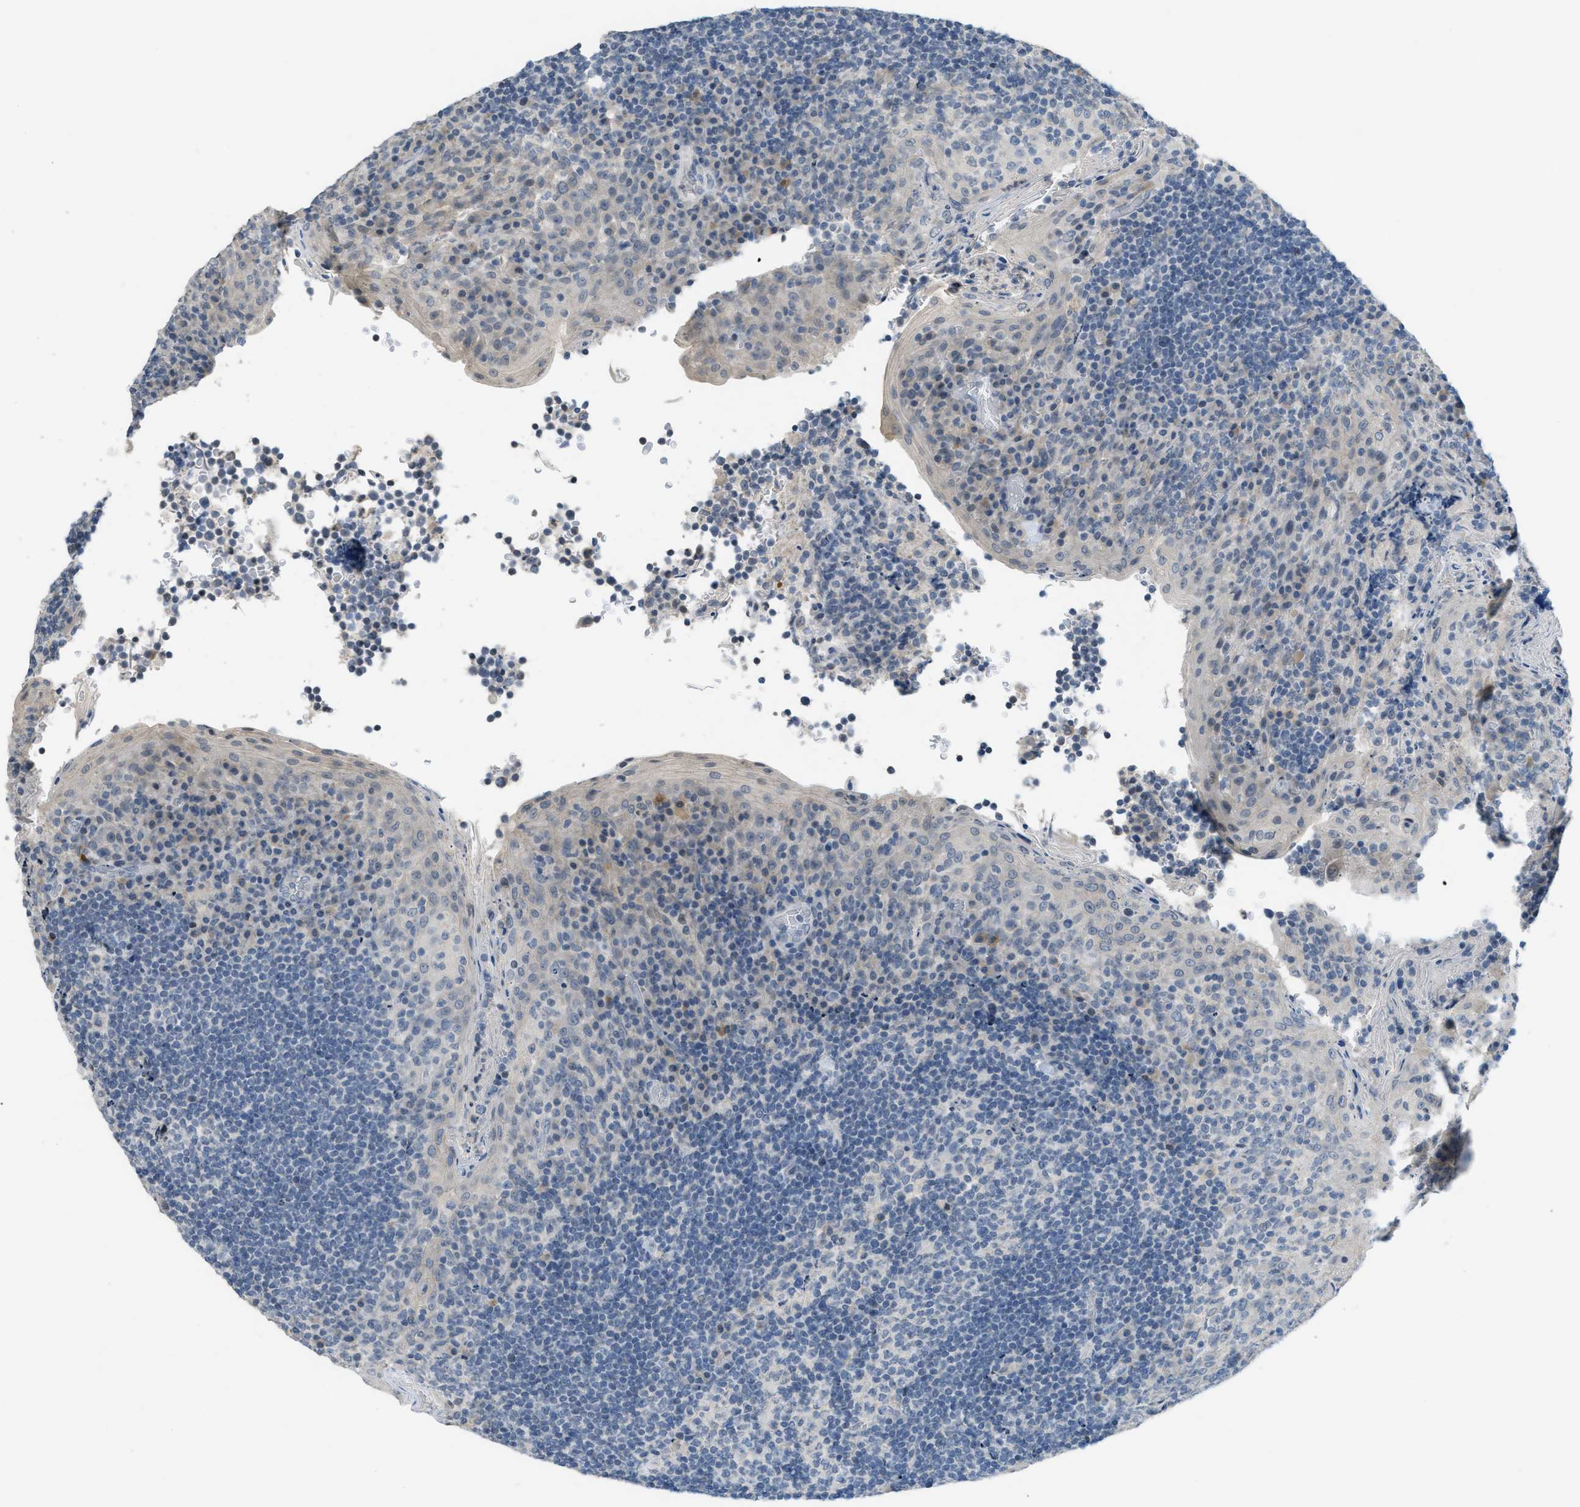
{"staining": {"intensity": "negative", "quantity": "none", "location": "none"}, "tissue": "tonsil", "cell_type": "Germinal center cells", "image_type": "normal", "snomed": [{"axis": "morphology", "description": "Normal tissue, NOS"}, {"axis": "topography", "description": "Tonsil"}], "caption": "Protein analysis of normal tonsil displays no significant staining in germinal center cells.", "gene": "TXNDC2", "patient": {"sex": "male", "age": 17}}